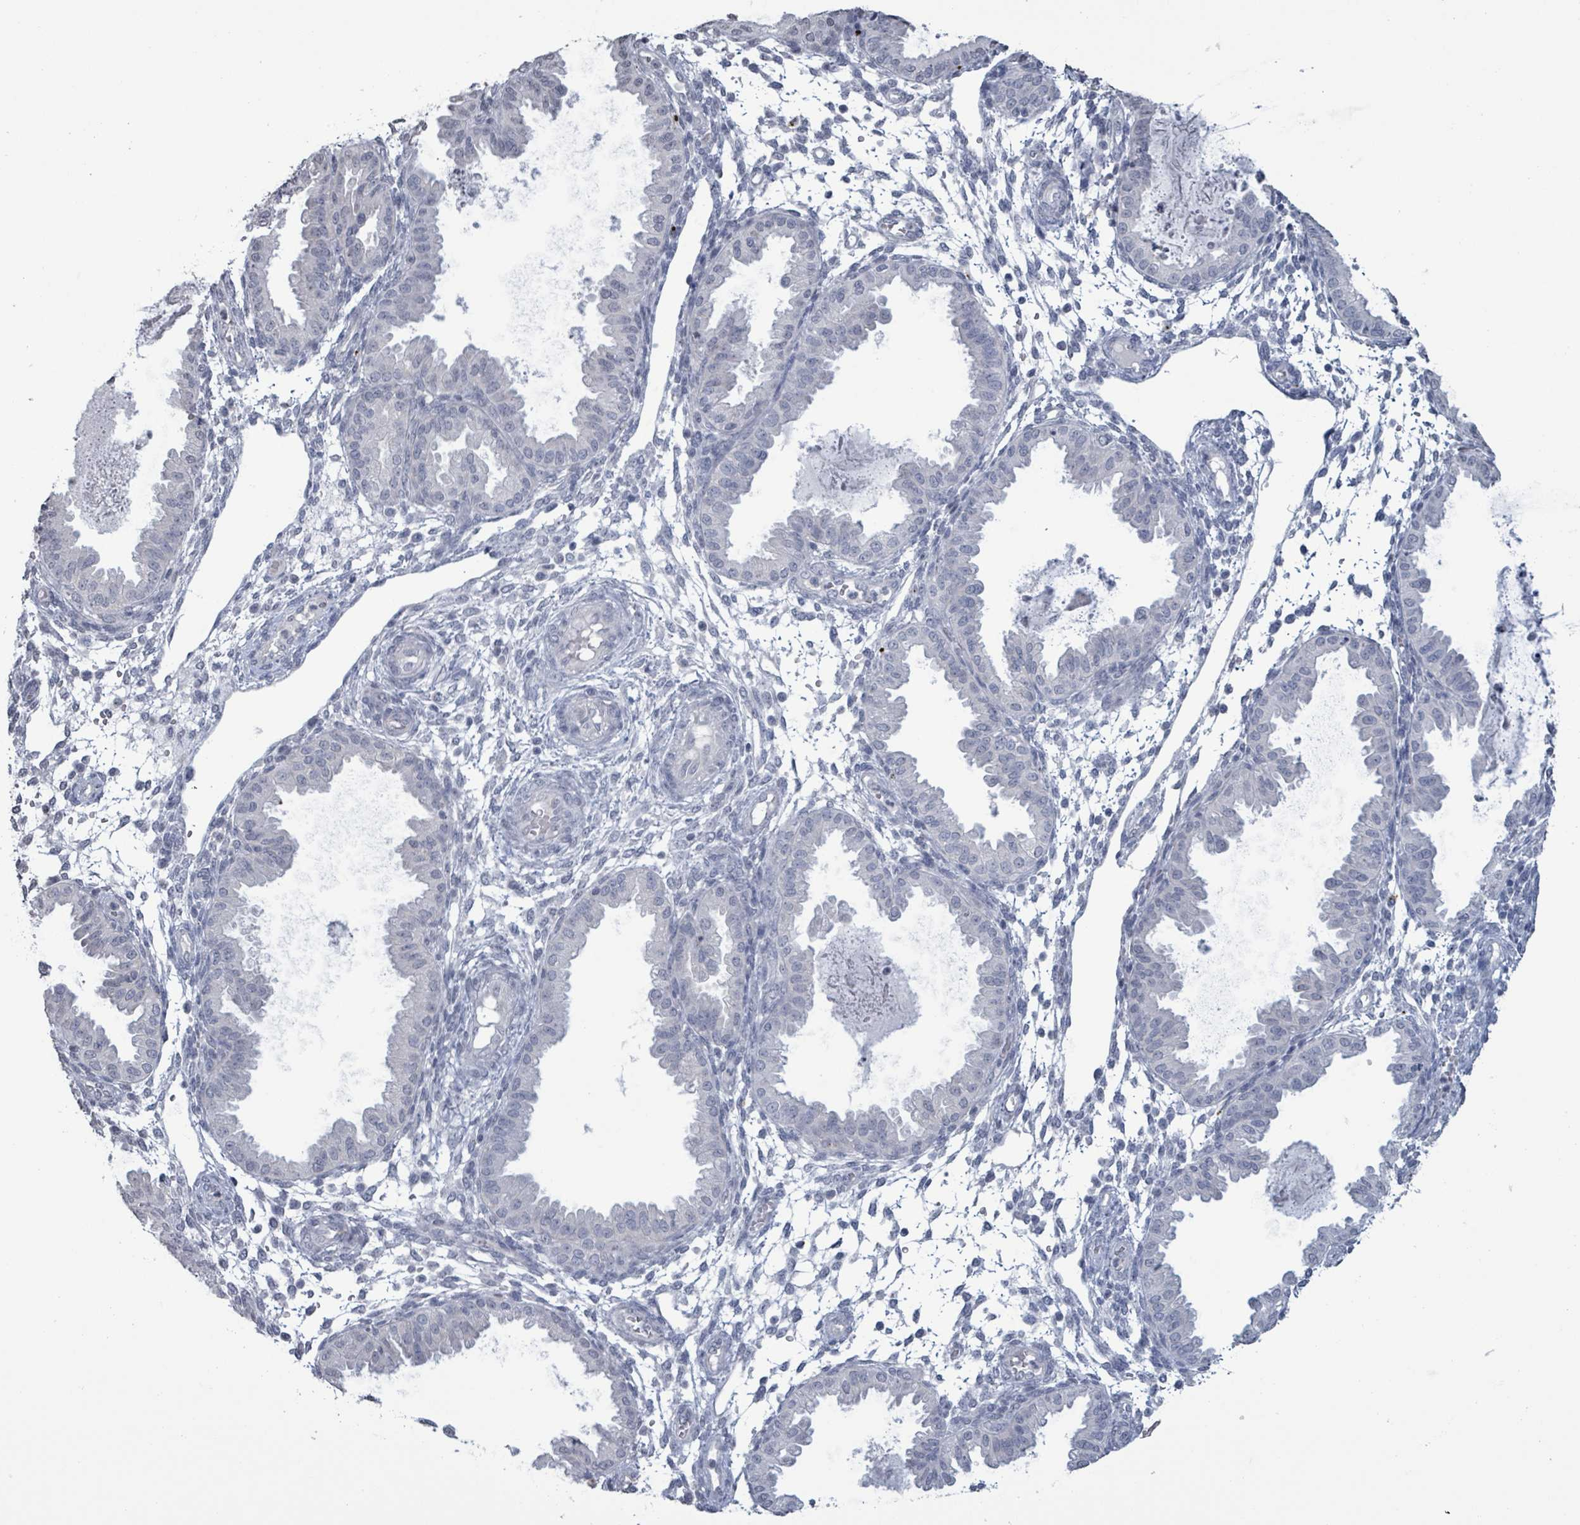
{"staining": {"intensity": "negative", "quantity": "none", "location": "none"}, "tissue": "endometrium", "cell_type": "Cells in endometrial stroma", "image_type": "normal", "snomed": [{"axis": "morphology", "description": "Normal tissue, NOS"}, {"axis": "topography", "description": "Endometrium"}], "caption": "Immunohistochemistry (IHC) of normal human endometrium displays no positivity in cells in endometrial stroma.", "gene": "CA9", "patient": {"sex": "female", "age": 33}}